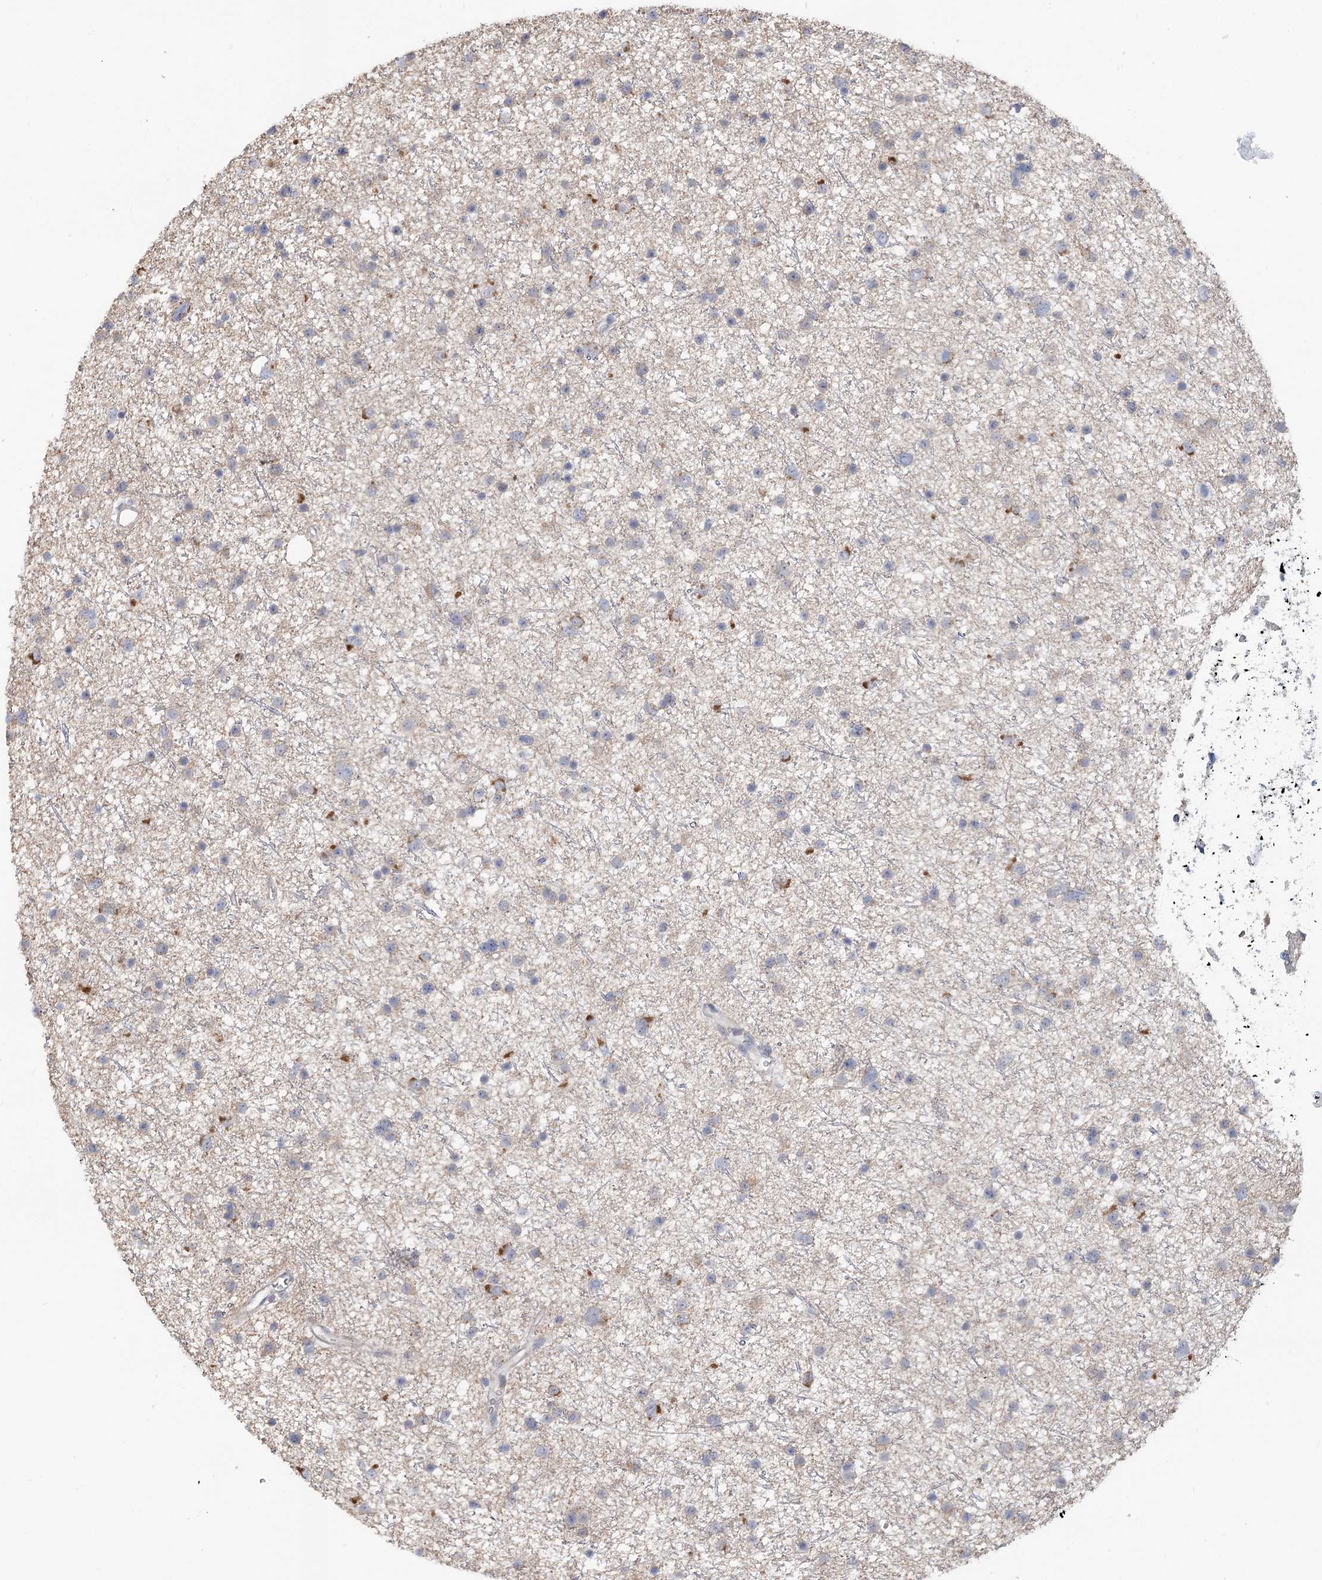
{"staining": {"intensity": "moderate", "quantity": "<25%", "location": "cytoplasmic/membranous"}, "tissue": "glioma", "cell_type": "Tumor cells", "image_type": "cancer", "snomed": [{"axis": "morphology", "description": "Glioma, malignant, Low grade"}, {"axis": "topography", "description": "Cerebral cortex"}], "caption": "Human malignant glioma (low-grade) stained with a protein marker exhibits moderate staining in tumor cells.", "gene": "CIB4", "patient": {"sex": "female", "age": 39}}